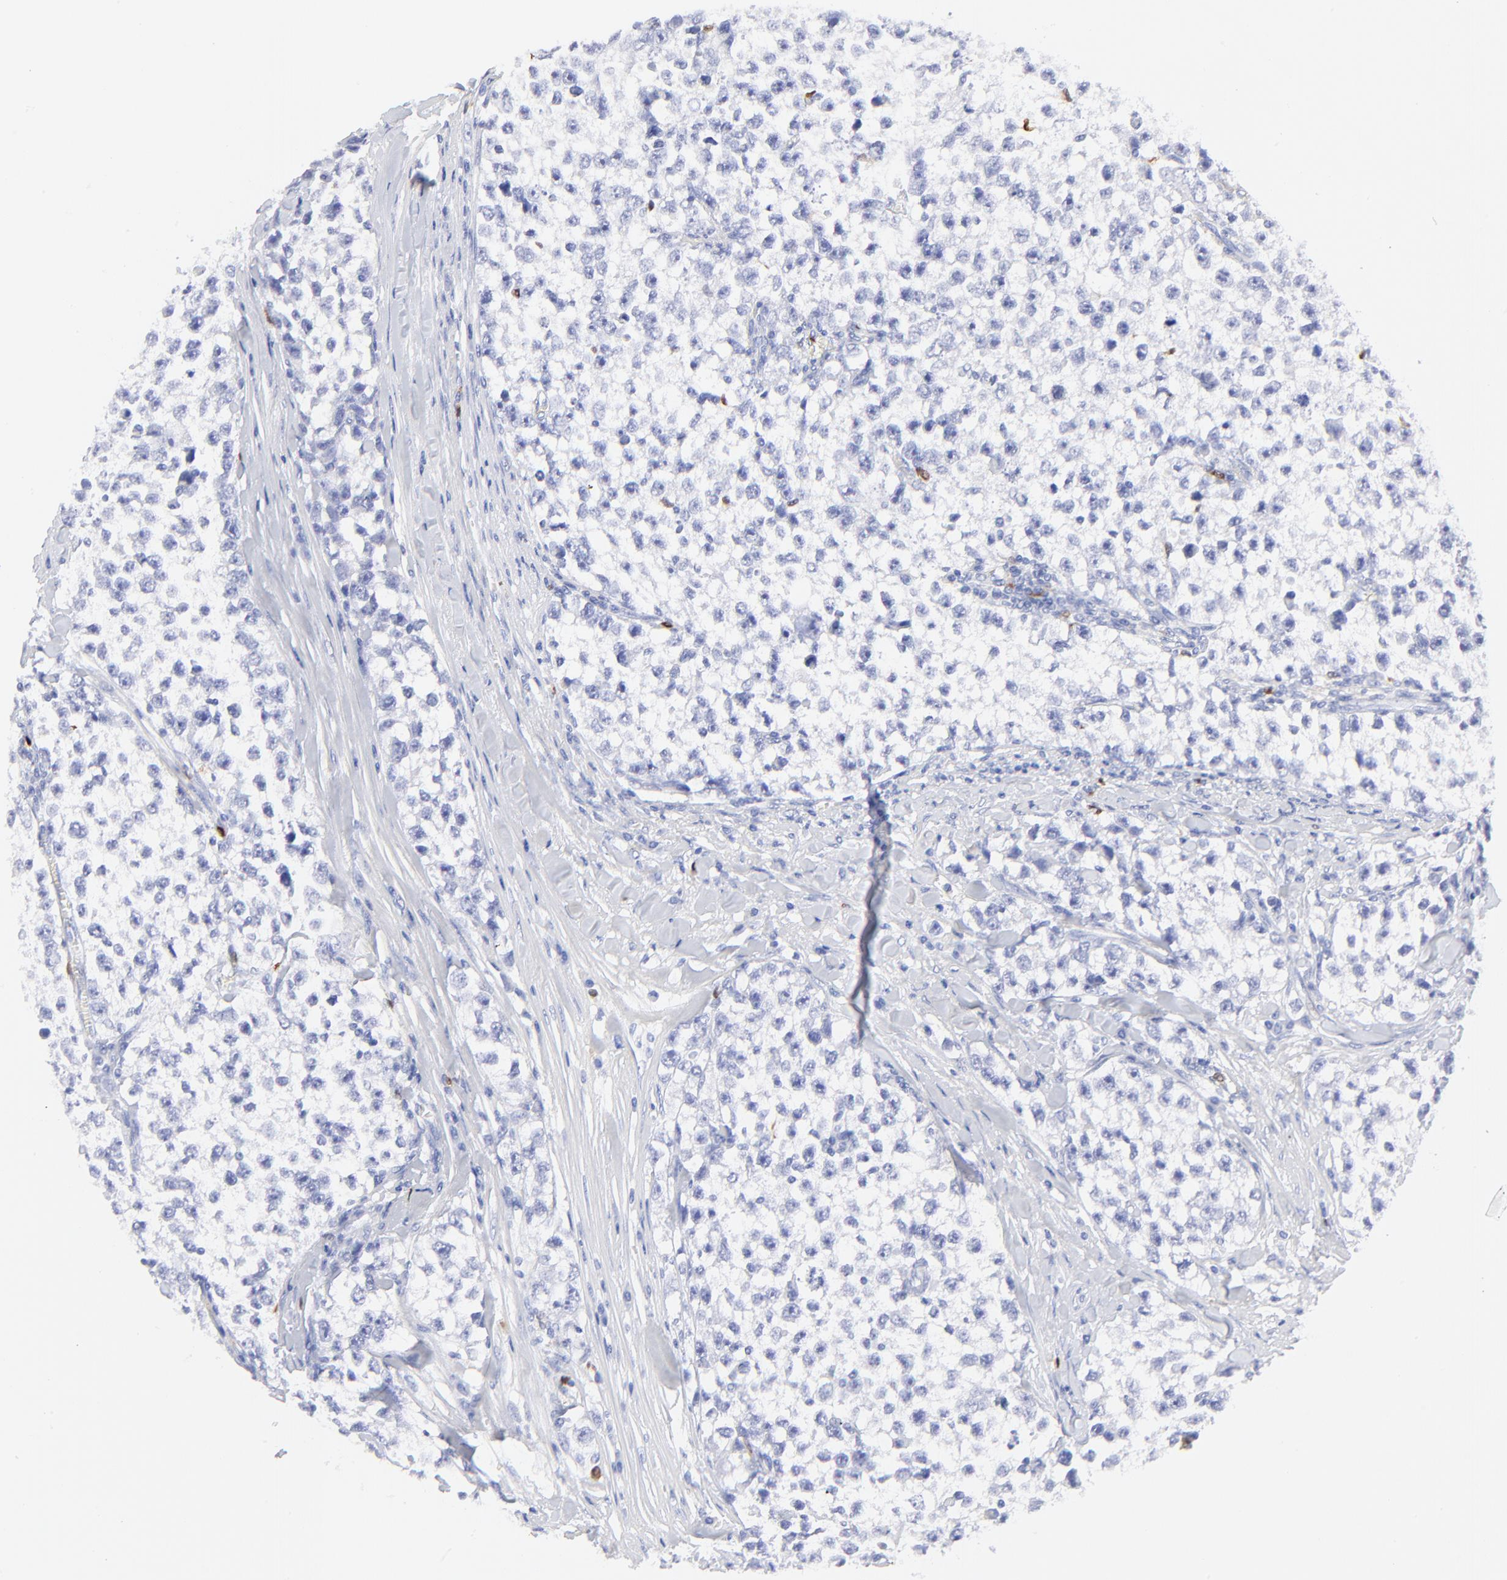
{"staining": {"intensity": "negative", "quantity": "none", "location": "none"}, "tissue": "testis cancer", "cell_type": "Tumor cells", "image_type": "cancer", "snomed": [{"axis": "morphology", "description": "Seminoma, NOS"}, {"axis": "morphology", "description": "Carcinoma, Embryonal, NOS"}, {"axis": "topography", "description": "Testis"}], "caption": "High power microscopy photomicrograph of an immunohistochemistry micrograph of testis cancer, revealing no significant expression in tumor cells. (DAB immunohistochemistry visualized using brightfield microscopy, high magnification).", "gene": "S100A12", "patient": {"sex": "male", "age": 30}}